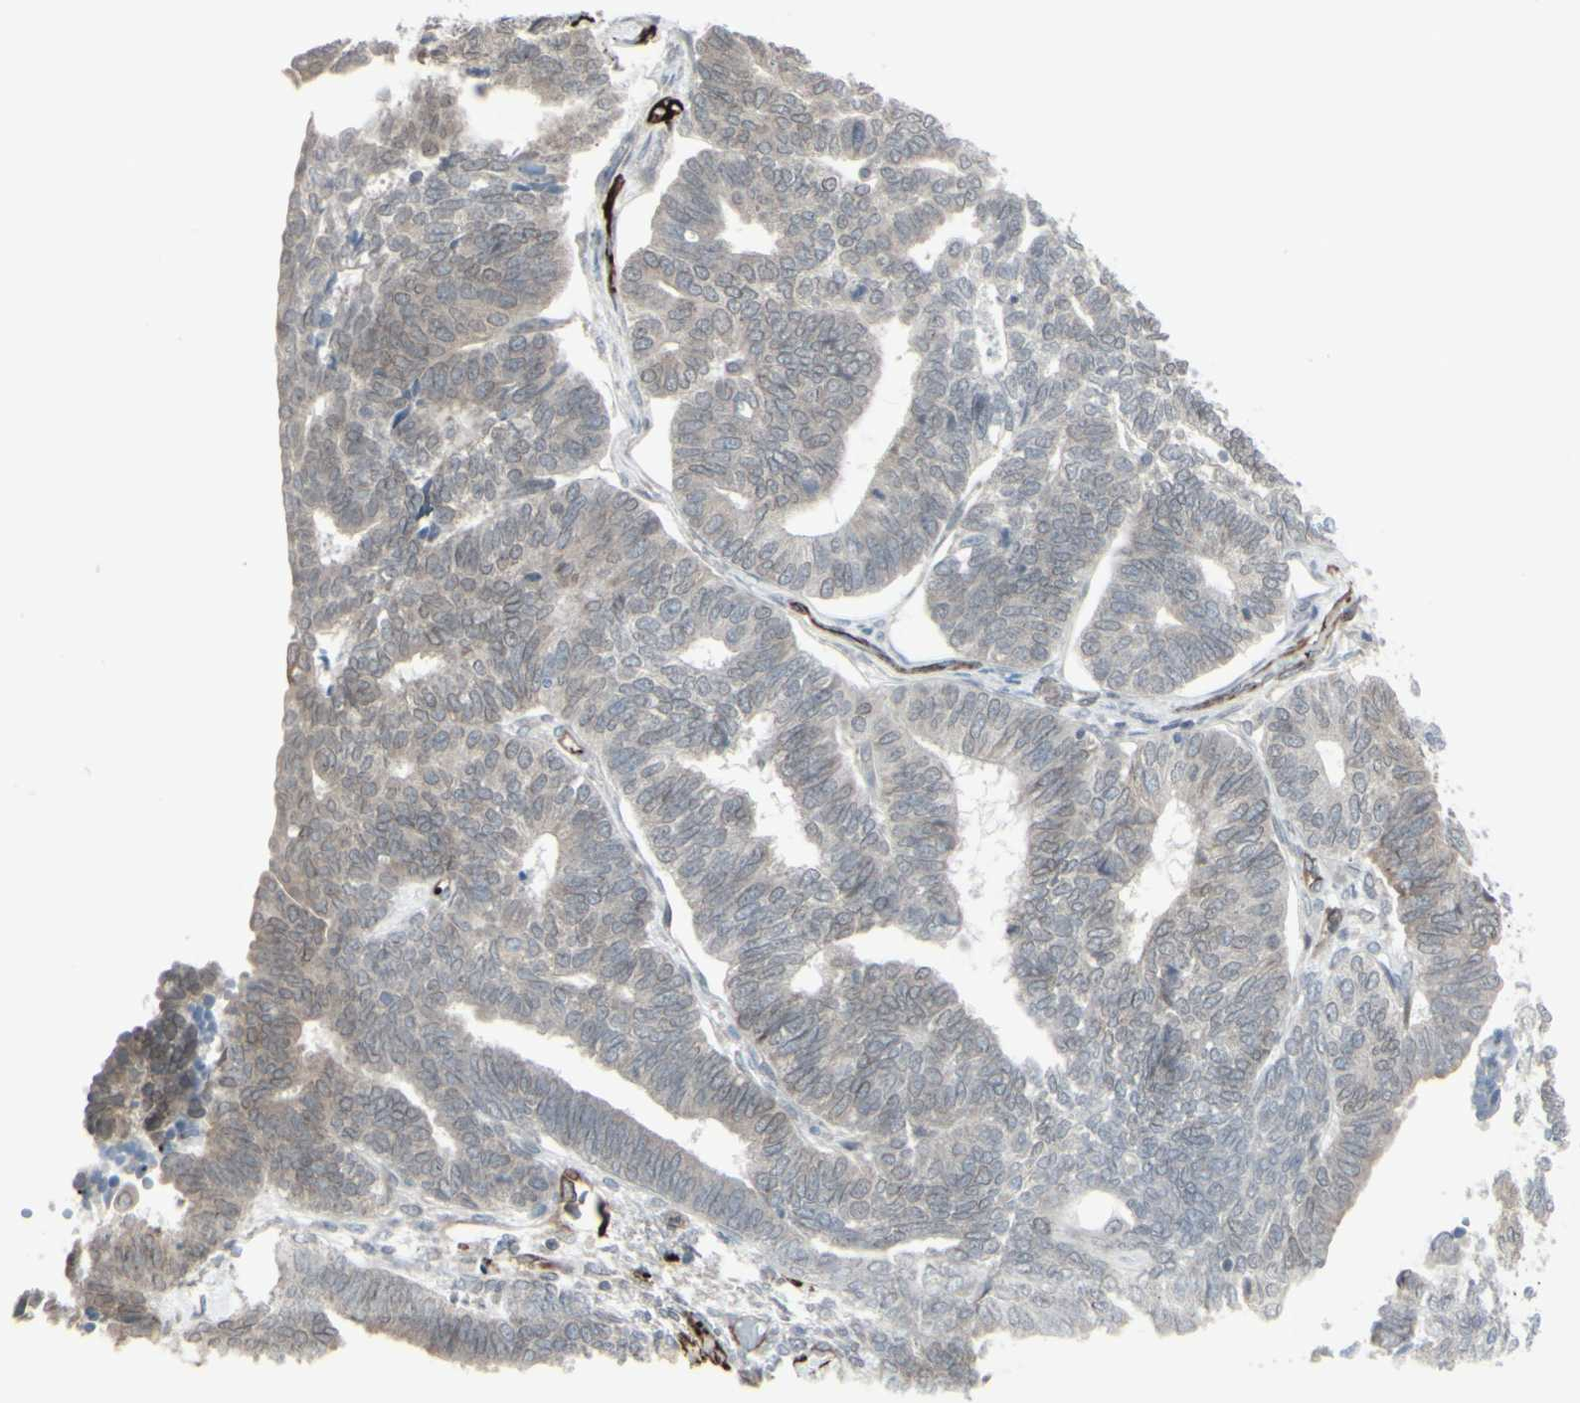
{"staining": {"intensity": "weak", "quantity": "25%-75%", "location": "cytoplasmic/membranous"}, "tissue": "endometrial cancer", "cell_type": "Tumor cells", "image_type": "cancer", "snomed": [{"axis": "morphology", "description": "Adenocarcinoma, NOS"}, {"axis": "topography", "description": "Endometrium"}], "caption": "Immunohistochemistry image of neoplastic tissue: adenocarcinoma (endometrial) stained using immunohistochemistry shows low levels of weak protein expression localized specifically in the cytoplasmic/membranous of tumor cells, appearing as a cytoplasmic/membranous brown color.", "gene": "DTX3L", "patient": {"sex": "female", "age": 70}}